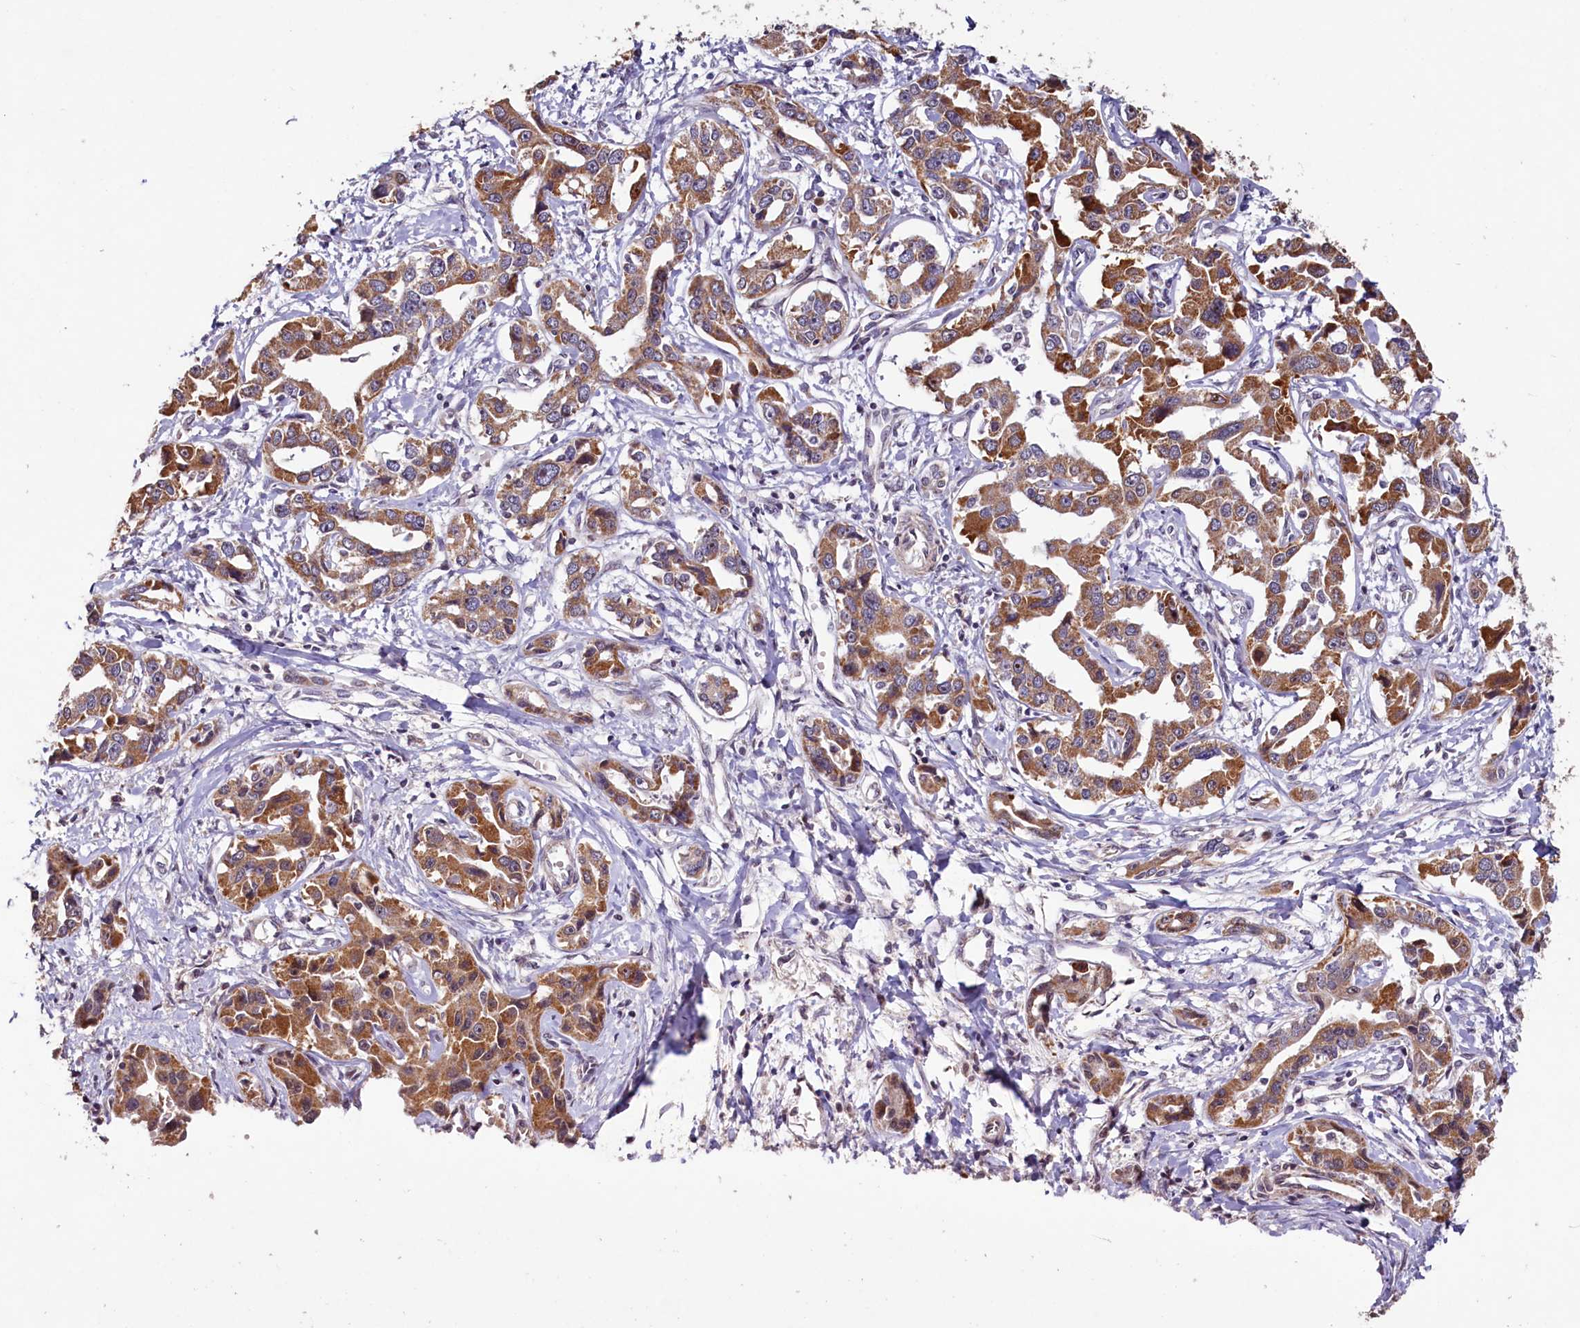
{"staining": {"intensity": "moderate", "quantity": ">75%", "location": "cytoplasmic/membranous"}, "tissue": "liver cancer", "cell_type": "Tumor cells", "image_type": "cancer", "snomed": [{"axis": "morphology", "description": "Cholangiocarcinoma"}, {"axis": "topography", "description": "Liver"}], "caption": "This is an image of IHC staining of liver cancer (cholangiocarcinoma), which shows moderate expression in the cytoplasmic/membranous of tumor cells.", "gene": "PDE6D", "patient": {"sex": "male", "age": 59}}